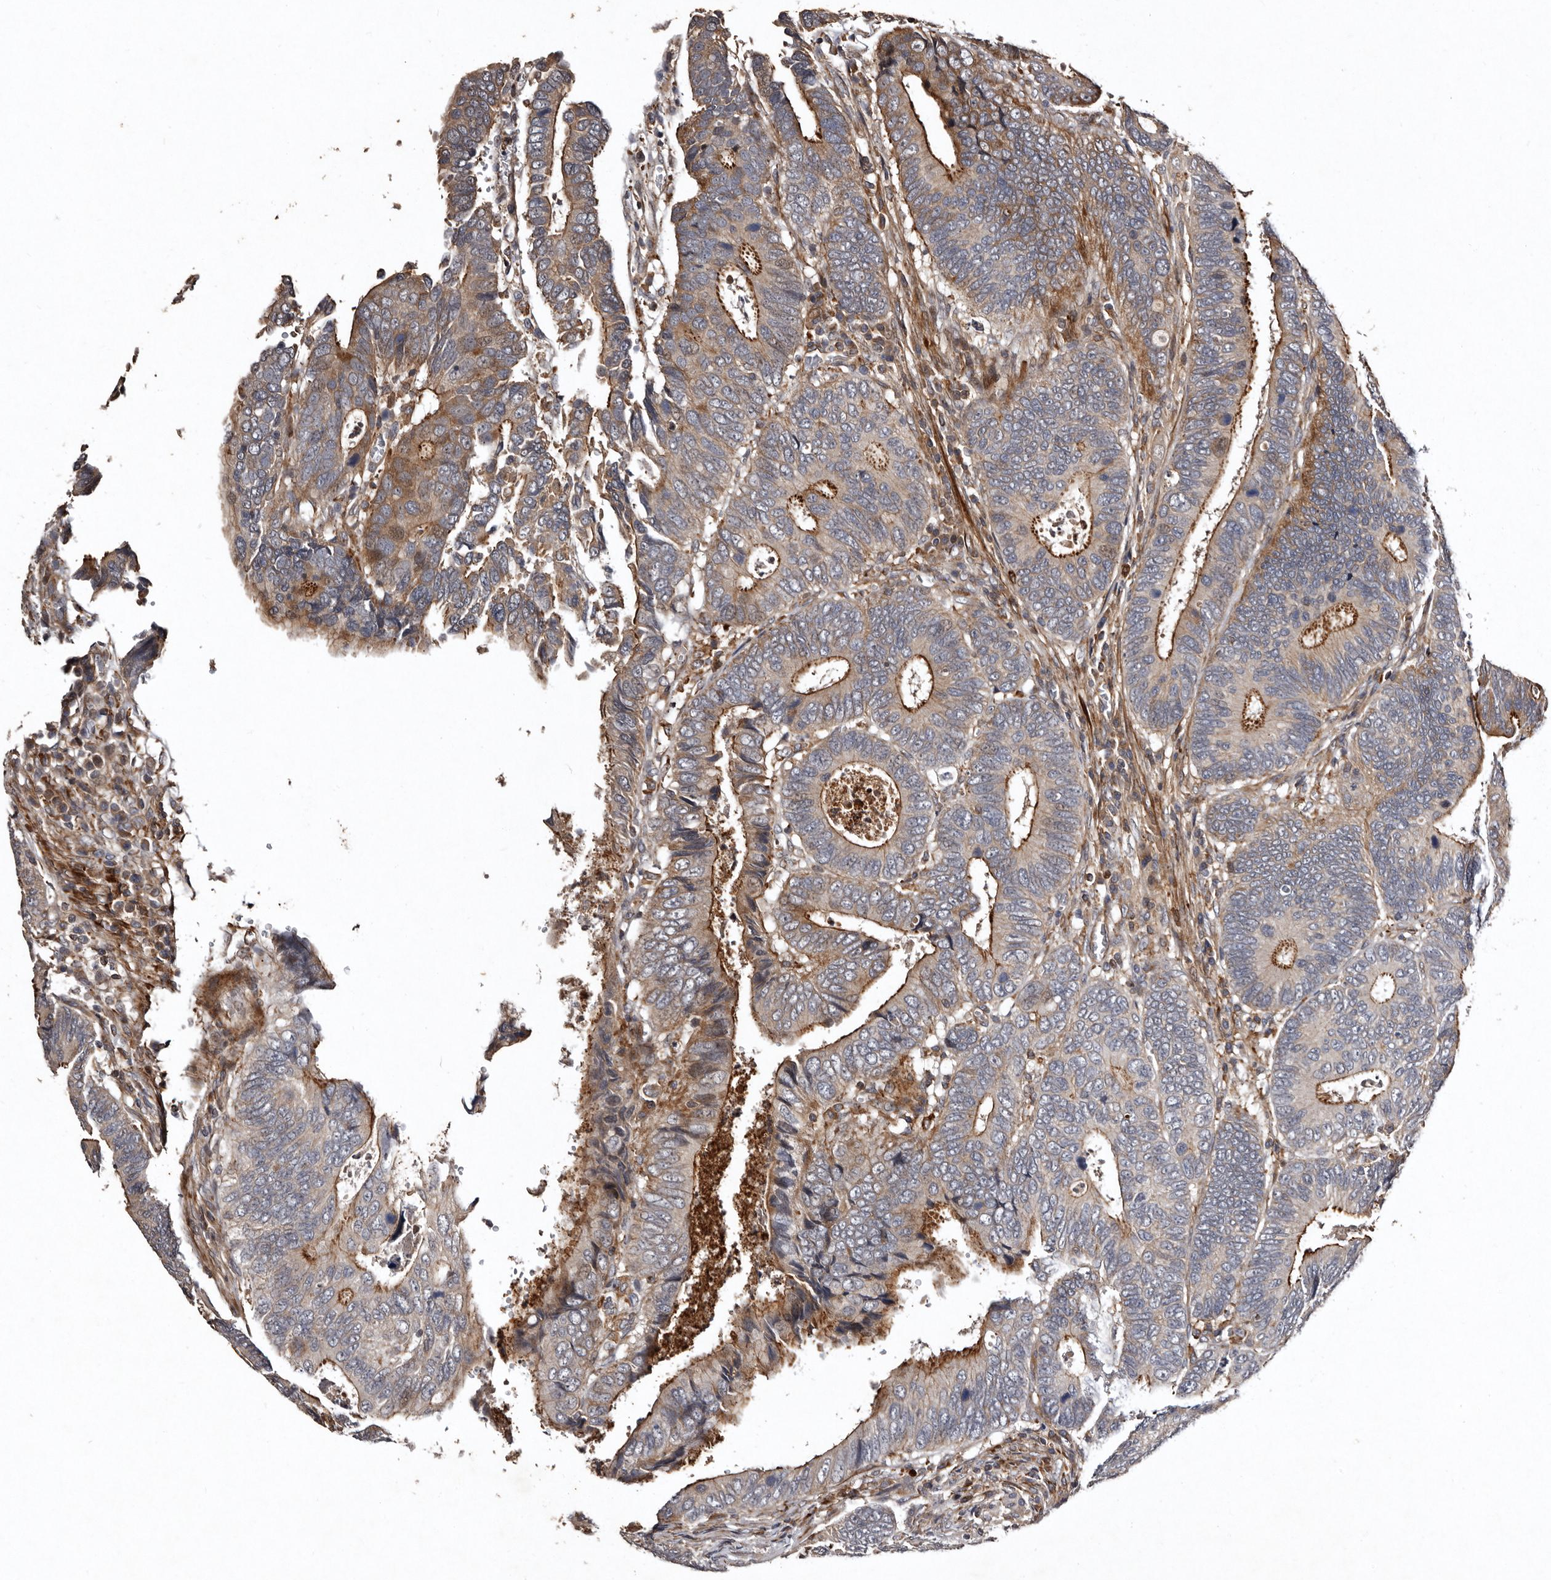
{"staining": {"intensity": "moderate", "quantity": "25%-75%", "location": "cytoplasmic/membranous"}, "tissue": "colorectal cancer", "cell_type": "Tumor cells", "image_type": "cancer", "snomed": [{"axis": "morphology", "description": "Adenocarcinoma, NOS"}, {"axis": "topography", "description": "Colon"}], "caption": "Protein expression analysis of human colorectal cancer reveals moderate cytoplasmic/membranous expression in about 25%-75% of tumor cells.", "gene": "PRKD3", "patient": {"sex": "male", "age": 72}}